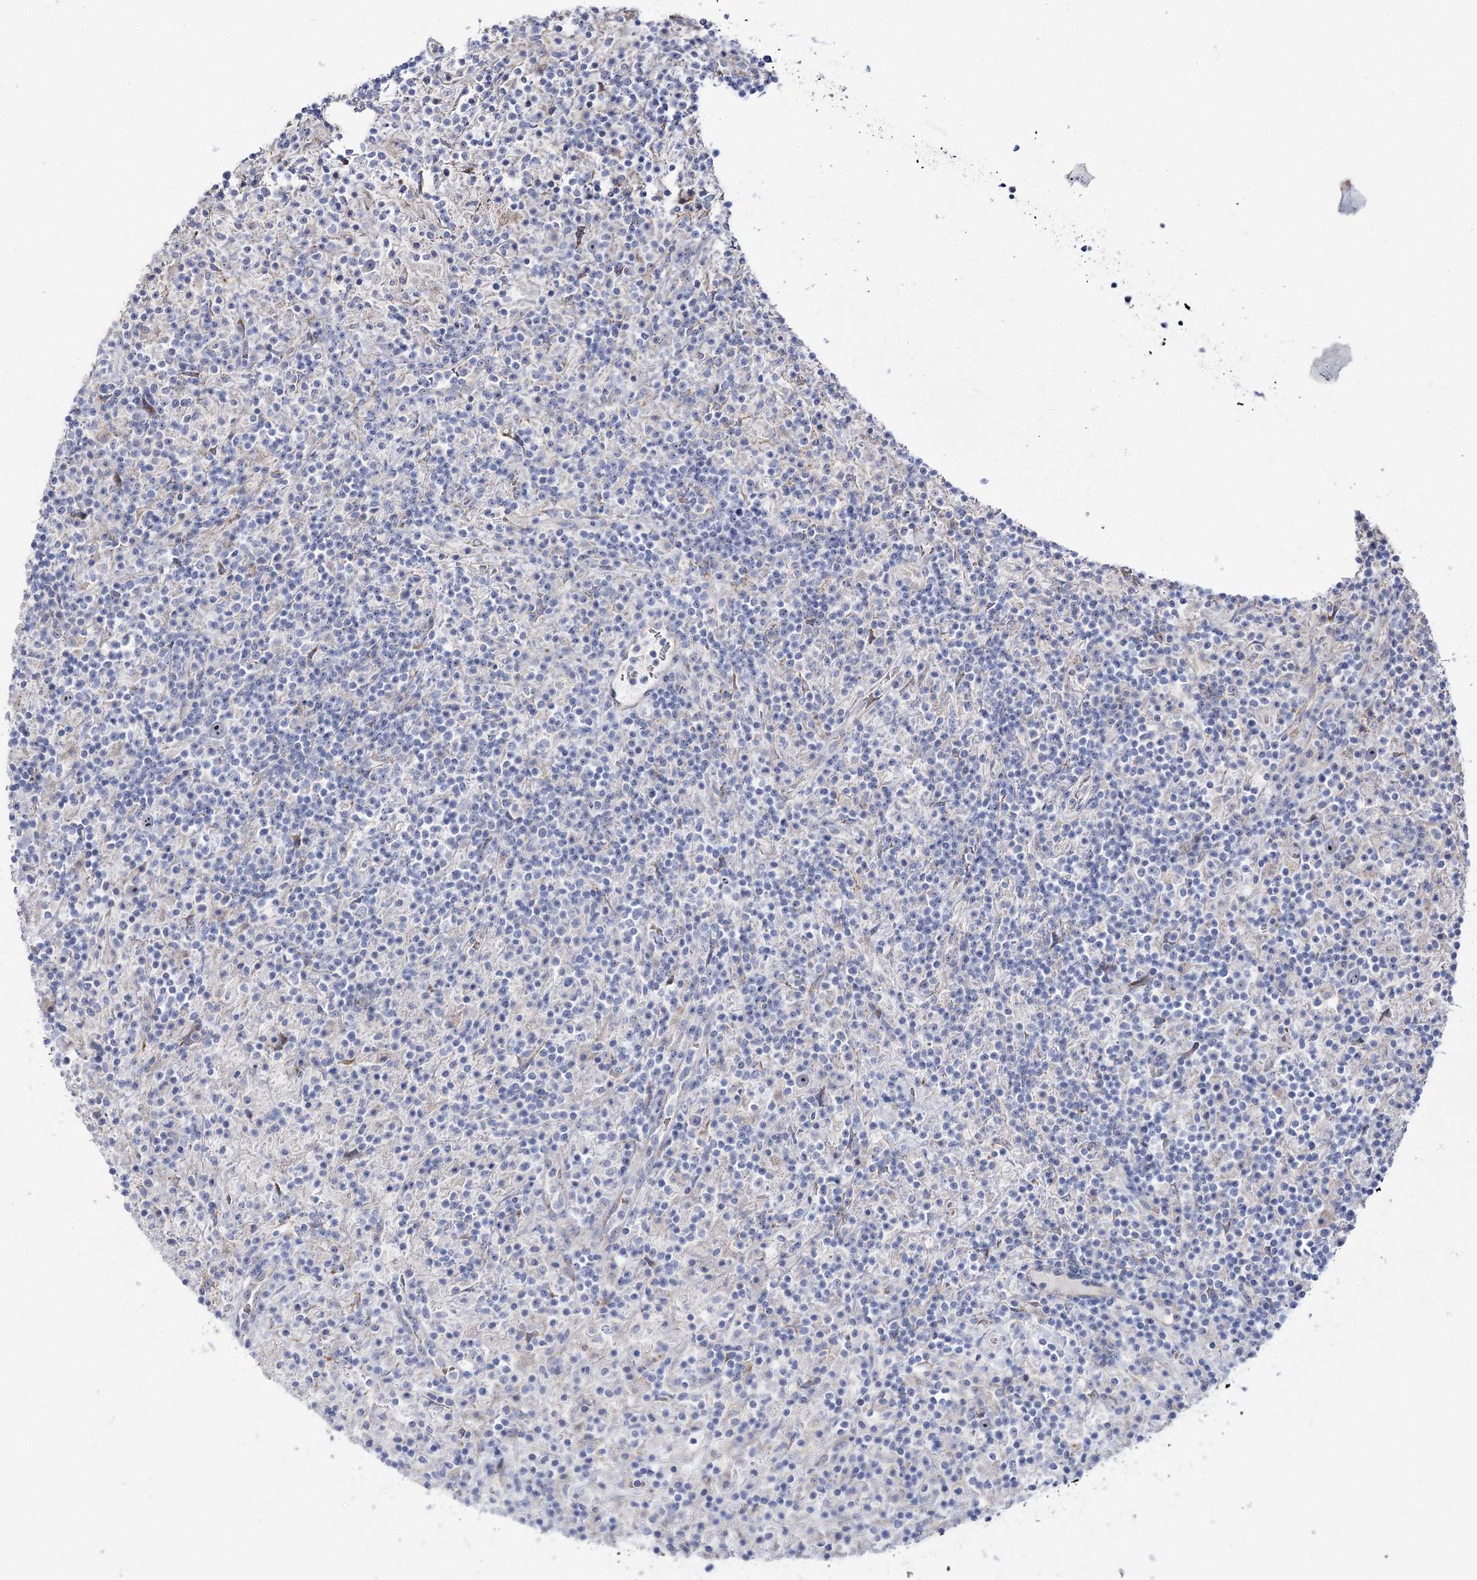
{"staining": {"intensity": "moderate", "quantity": "<25%", "location": "nuclear"}, "tissue": "lymphoma", "cell_type": "Tumor cells", "image_type": "cancer", "snomed": [{"axis": "morphology", "description": "Hodgkin's disease, NOS"}, {"axis": "topography", "description": "Lymph node"}], "caption": "Moderate nuclear positivity is identified in about <25% of tumor cells in Hodgkin's disease.", "gene": "SUOX", "patient": {"sex": "male", "age": 70}}